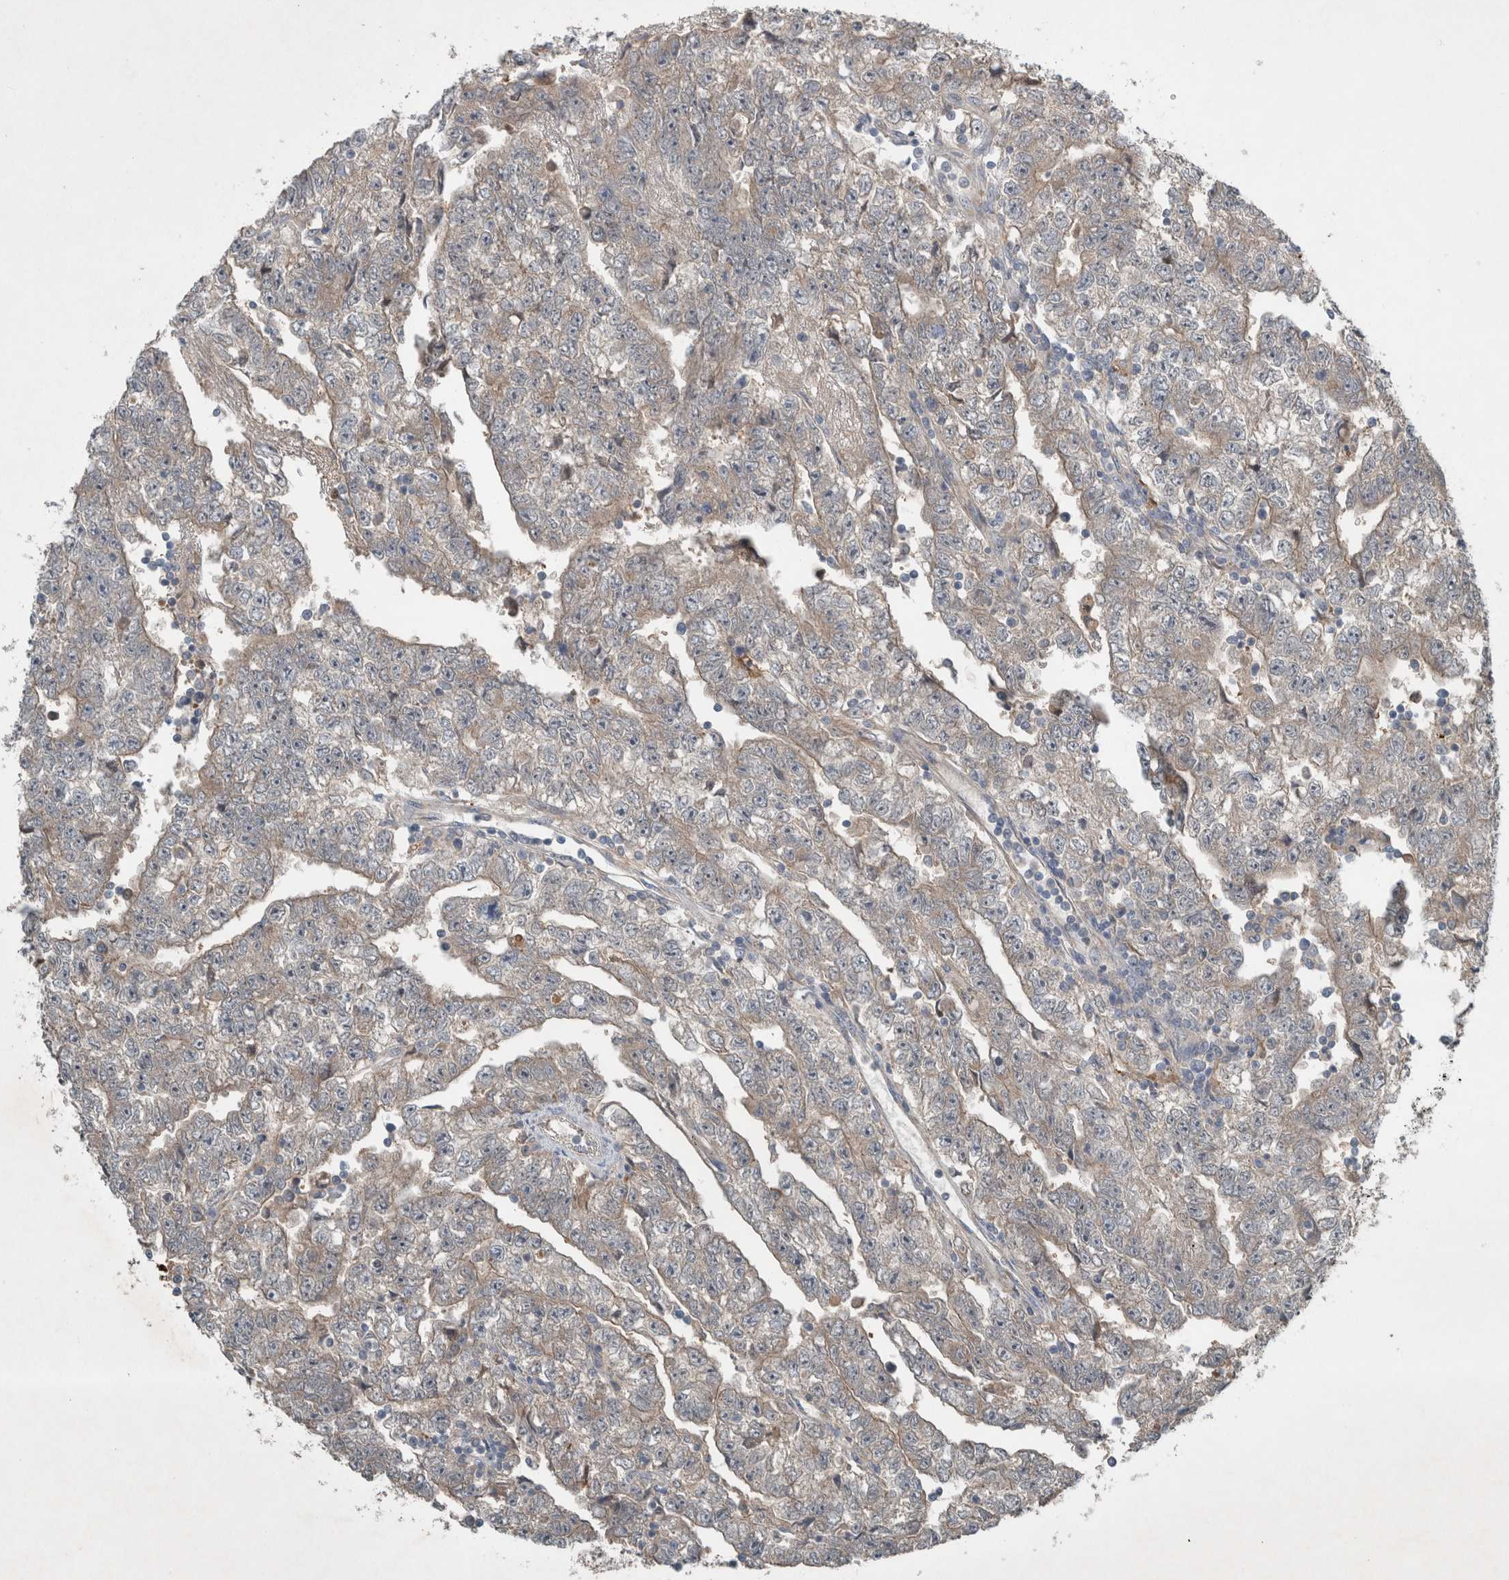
{"staining": {"intensity": "weak", "quantity": "<25%", "location": "cytoplasmic/membranous"}, "tissue": "testis cancer", "cell_type": "Tumor cells", "image_type": "cancer", "snomed": [{"axis": "morphology", "description": "Carcinoma, Embryonal, NOS"}, {"axis": "topography", "description": "Testis"}], "caption": "High magnification brightfield microscopy of testis cancer (embryonal carcinoma) stained with DAB (3,3'-diaminobenzidine) (brown) and counterstained with hematoxylin (blue): tumor cells show no significant staining.", "gene": "RALGDS", "patient": {"sex": "male", "age": 25}}